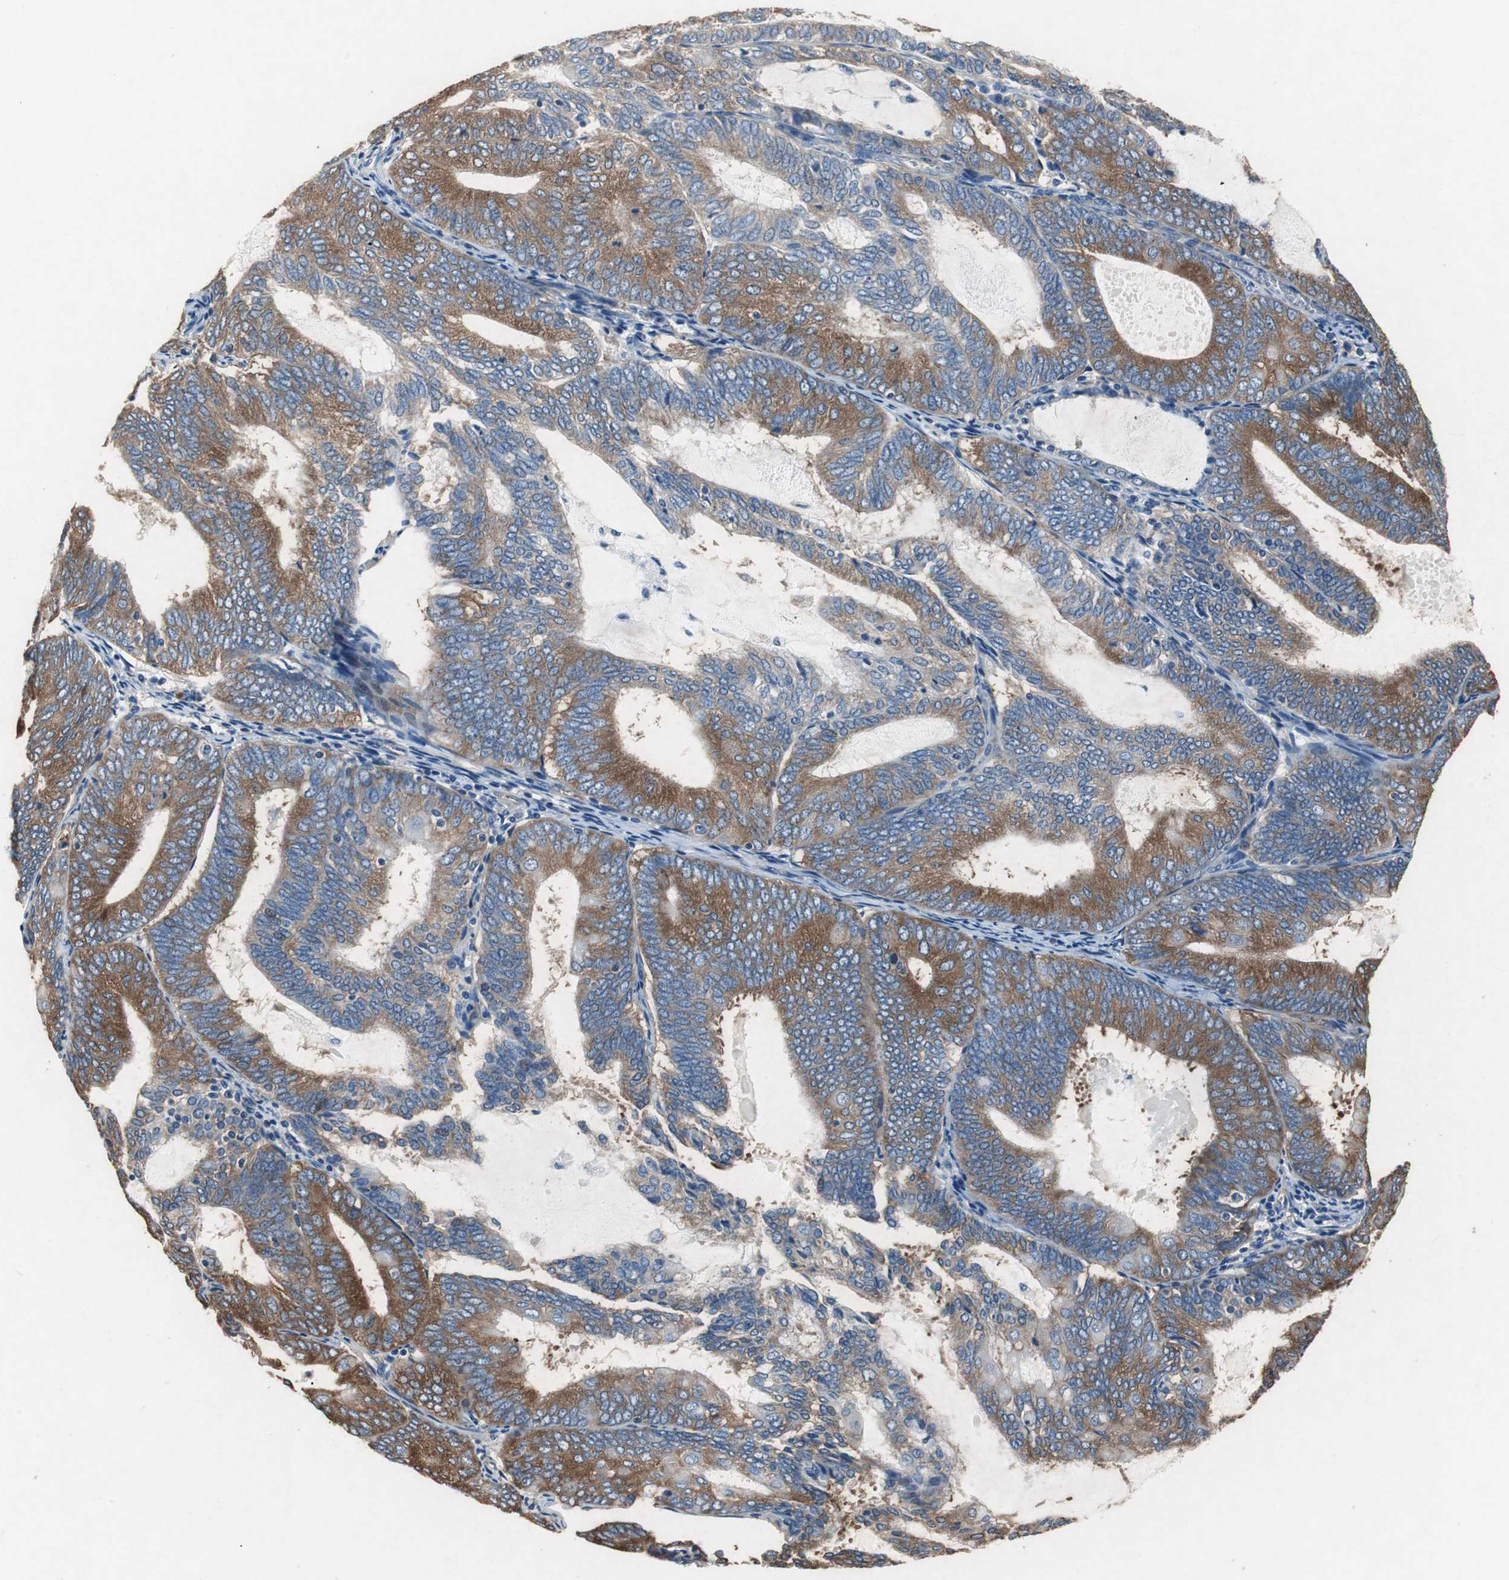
{"staining": {"intensity": "strong", "quantity": ">75%", "location": "cytoplasmic/membranous"}, "tissue": "endometrial cancer", "cell_type": "Tumor cells", "image_type": "cancer", "snomed": [{"axis": "morphology", "description": "Adenocarcinoma, NOS"}, {"axis": "topography", "description": "Endometrium"}], "caption": "This micrograph shows IHC staining of human endometrial cancer (adenocarcinoma), with high strong cytoplasmic/membranous positivity in approximately >75% of tumor cells.", "gene": "RPL35", "patient": {"sex": "female", "age": 81}}